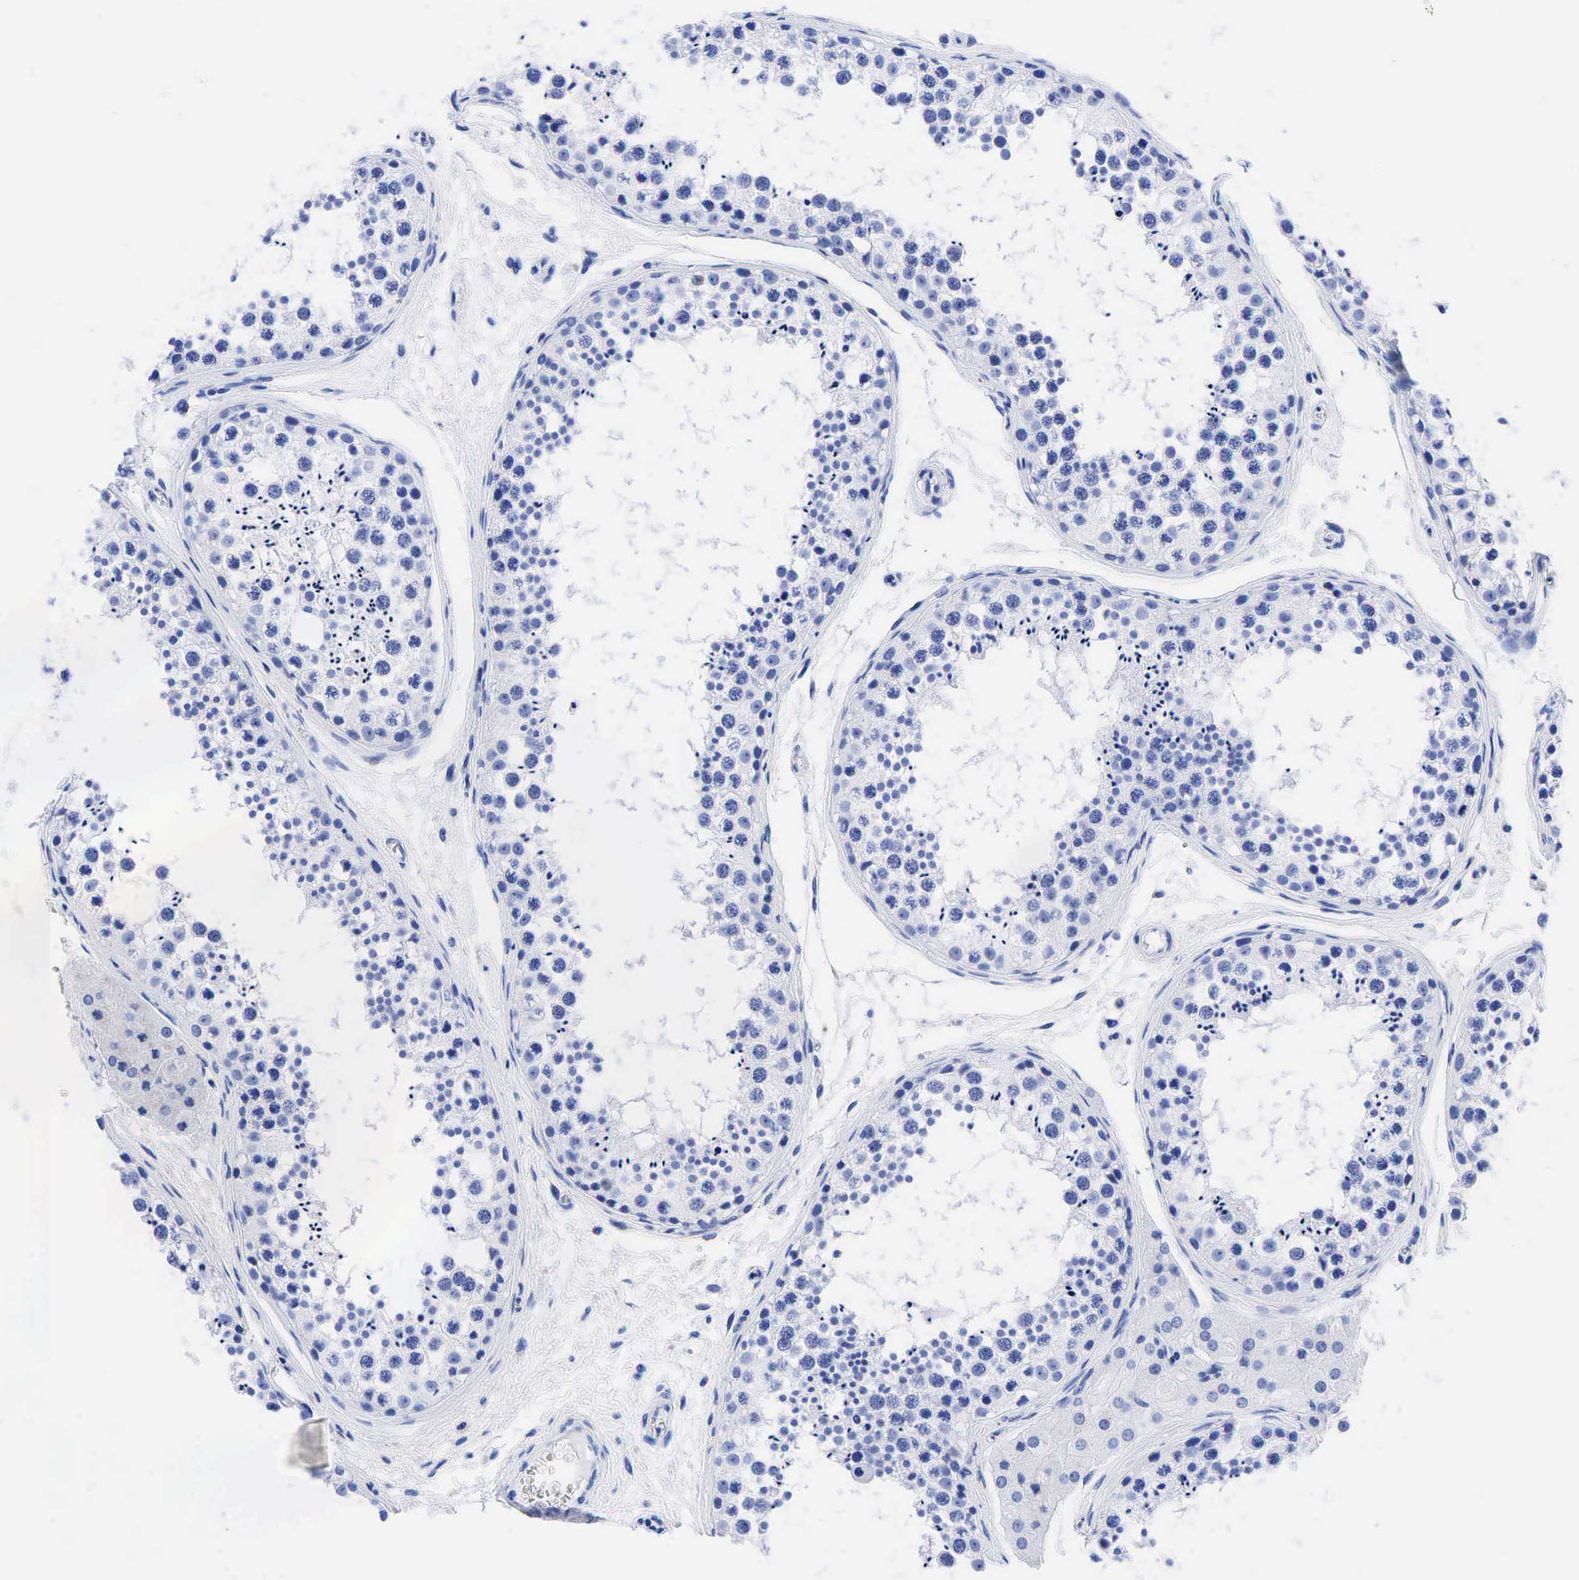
{"staining": {"intensity": "negative", "quantity": "none", "location": "none"}, "tissue": "testis", "cell_type": "Cells in seminiferous ducts", "image_type": "normal", "snomed": [{"axis": "morphology", "description": "Normal tissue, NOS"}, {"axis": "topography", "description": "Testis"}], "caption": "This is an IHC micrograph of benign testis. There is no positivity in cells in seminiferous ducts.", "gene": "CEACAM5", "patient": {"sex": "male", "age": 57}}